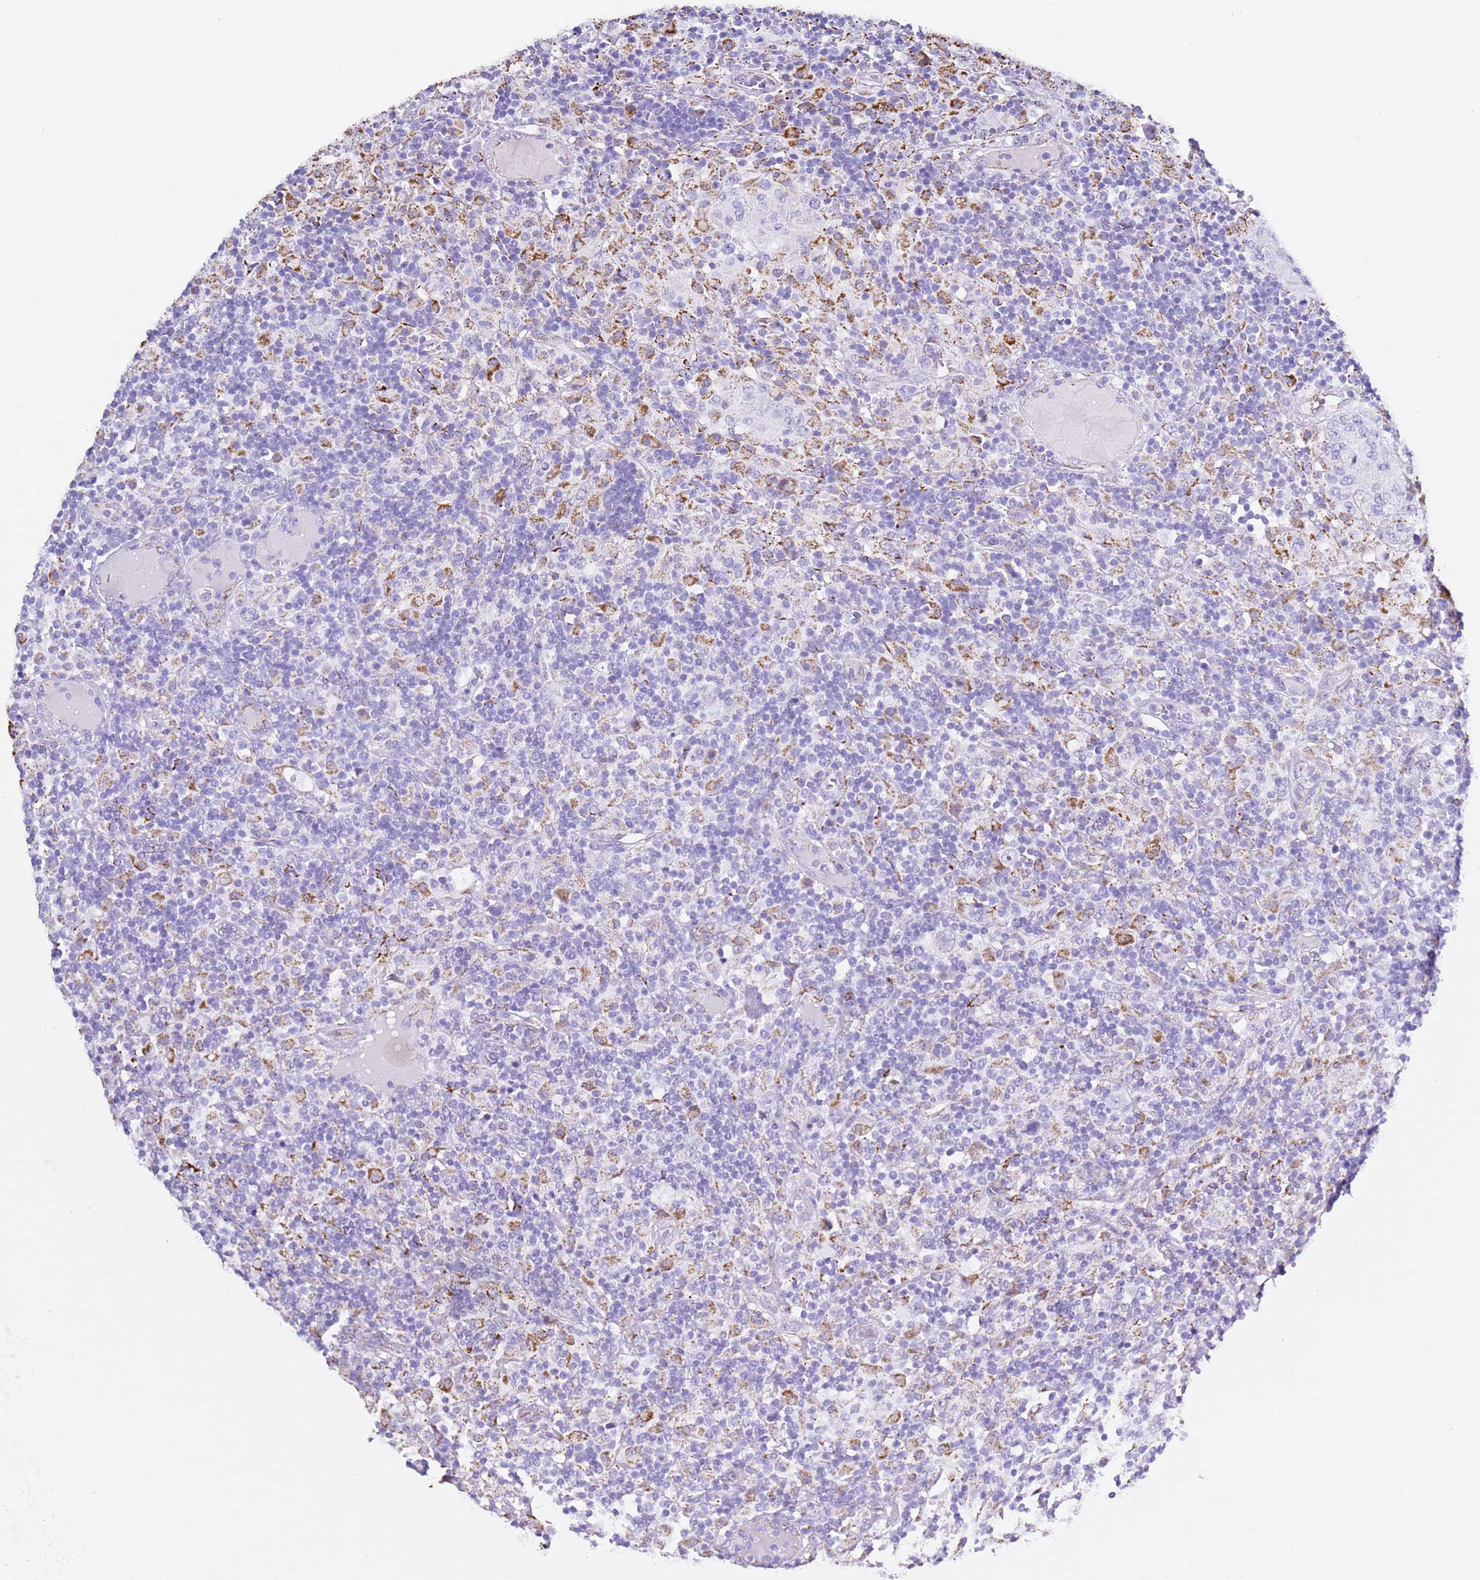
{"staining": {"intensity": "negative", "quantity": "none", "location": "none"}, "tissue": "lymphoma", "cell_type": "Tumor cells", "image_type": "cancer", "snomed": [{"axis": "morphology", "description": "Hodgkin's disease, NOS"}, {"axis": "topography", "description": "Lymph node"}], "caption": "This photomicrograph is of lymphoma stained with IHC to label a protein in brown with the nuclei are counter-stained blue. There is no positivity in tumor cells.", "gene": "PTBP2", "patient": {"sex": "male", "age": 70}}